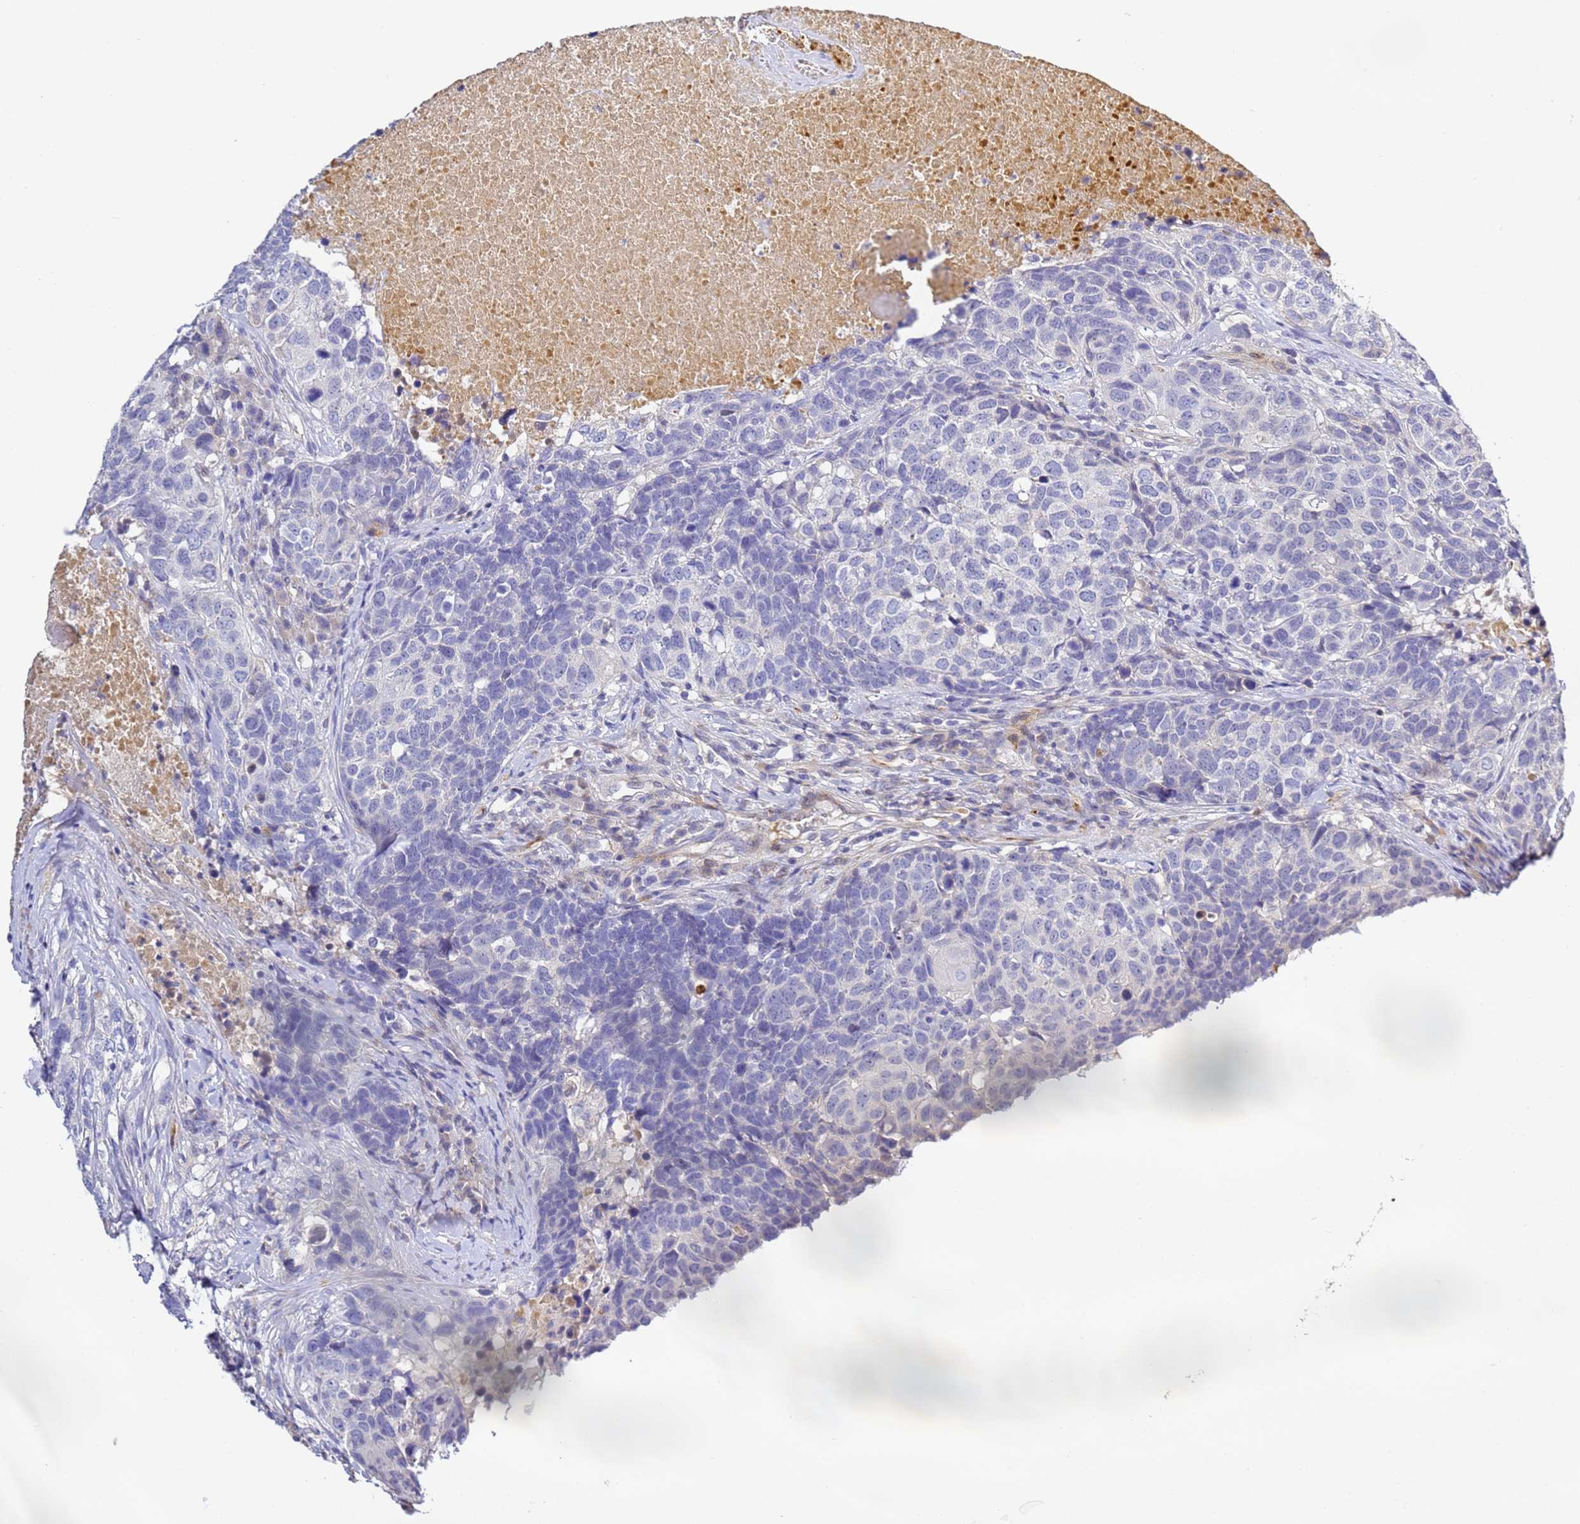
{"staining": {"intensity": "negative", "quantity": "none", "location": "none"}, "tissue": "head and neck cancer", "cell_type": "Tumor cells", "image_type": "cancer", "snomed": [{"axis": "morphology", "description": "Squamous cell carcinoma, NOS"}, {"axis": "topography", "description": "Head-Neck"}], "caption": "Tumor cells show no significant protein expression in head and neck cancer (squamous cell carcinoma). The staining is performed using DAB (3,3'-diaminobenzidine) brown chromogen with nuclei counter-stained in using hematoxylin.", "gene": "CFH", "patient": {"sex": "male", "age": 66}}